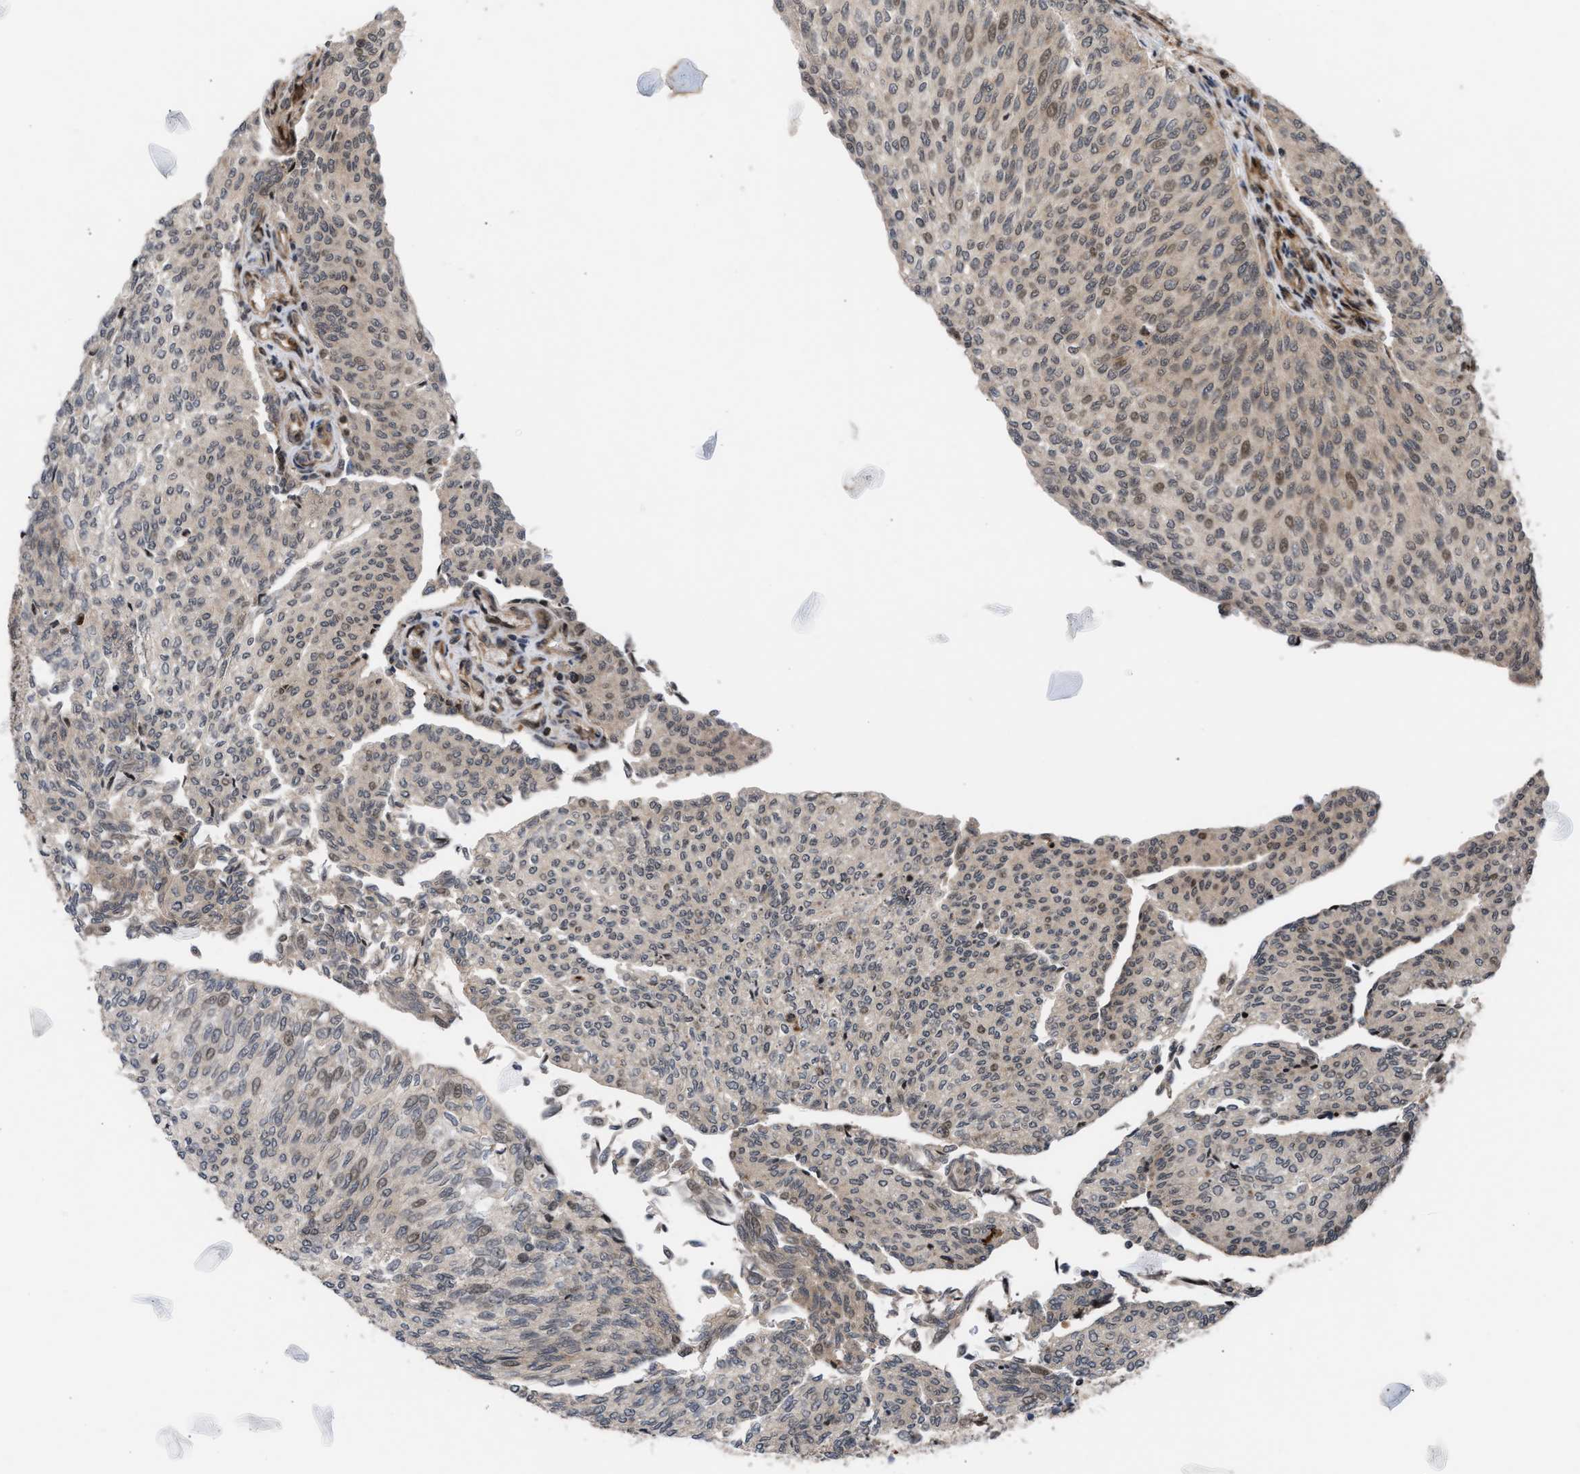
{"staining": {"intensity": "moderate", "quantity": "25%-75%", "location": "cytoplasmic/membranous,nuclear"}, "tissue": "urothelial cancer", "cell_type": "Tumor cells", "image_type": "cancer", "snomed": [{"axis": "morphology", "description": "Urothelial carcinoma, Low grade"}, {"axis": "topography", "description": "Urinary bladder"}], "caption": "This is a photomicrograph of immunohistochemistry (IHC) staining of urothelial cancer, which shows moderate positivity in the cytoplasmic/membranous and nuclear of tumor cells.", "gene": "STAU2", "patient": {"sex": "female", "age": 79}}